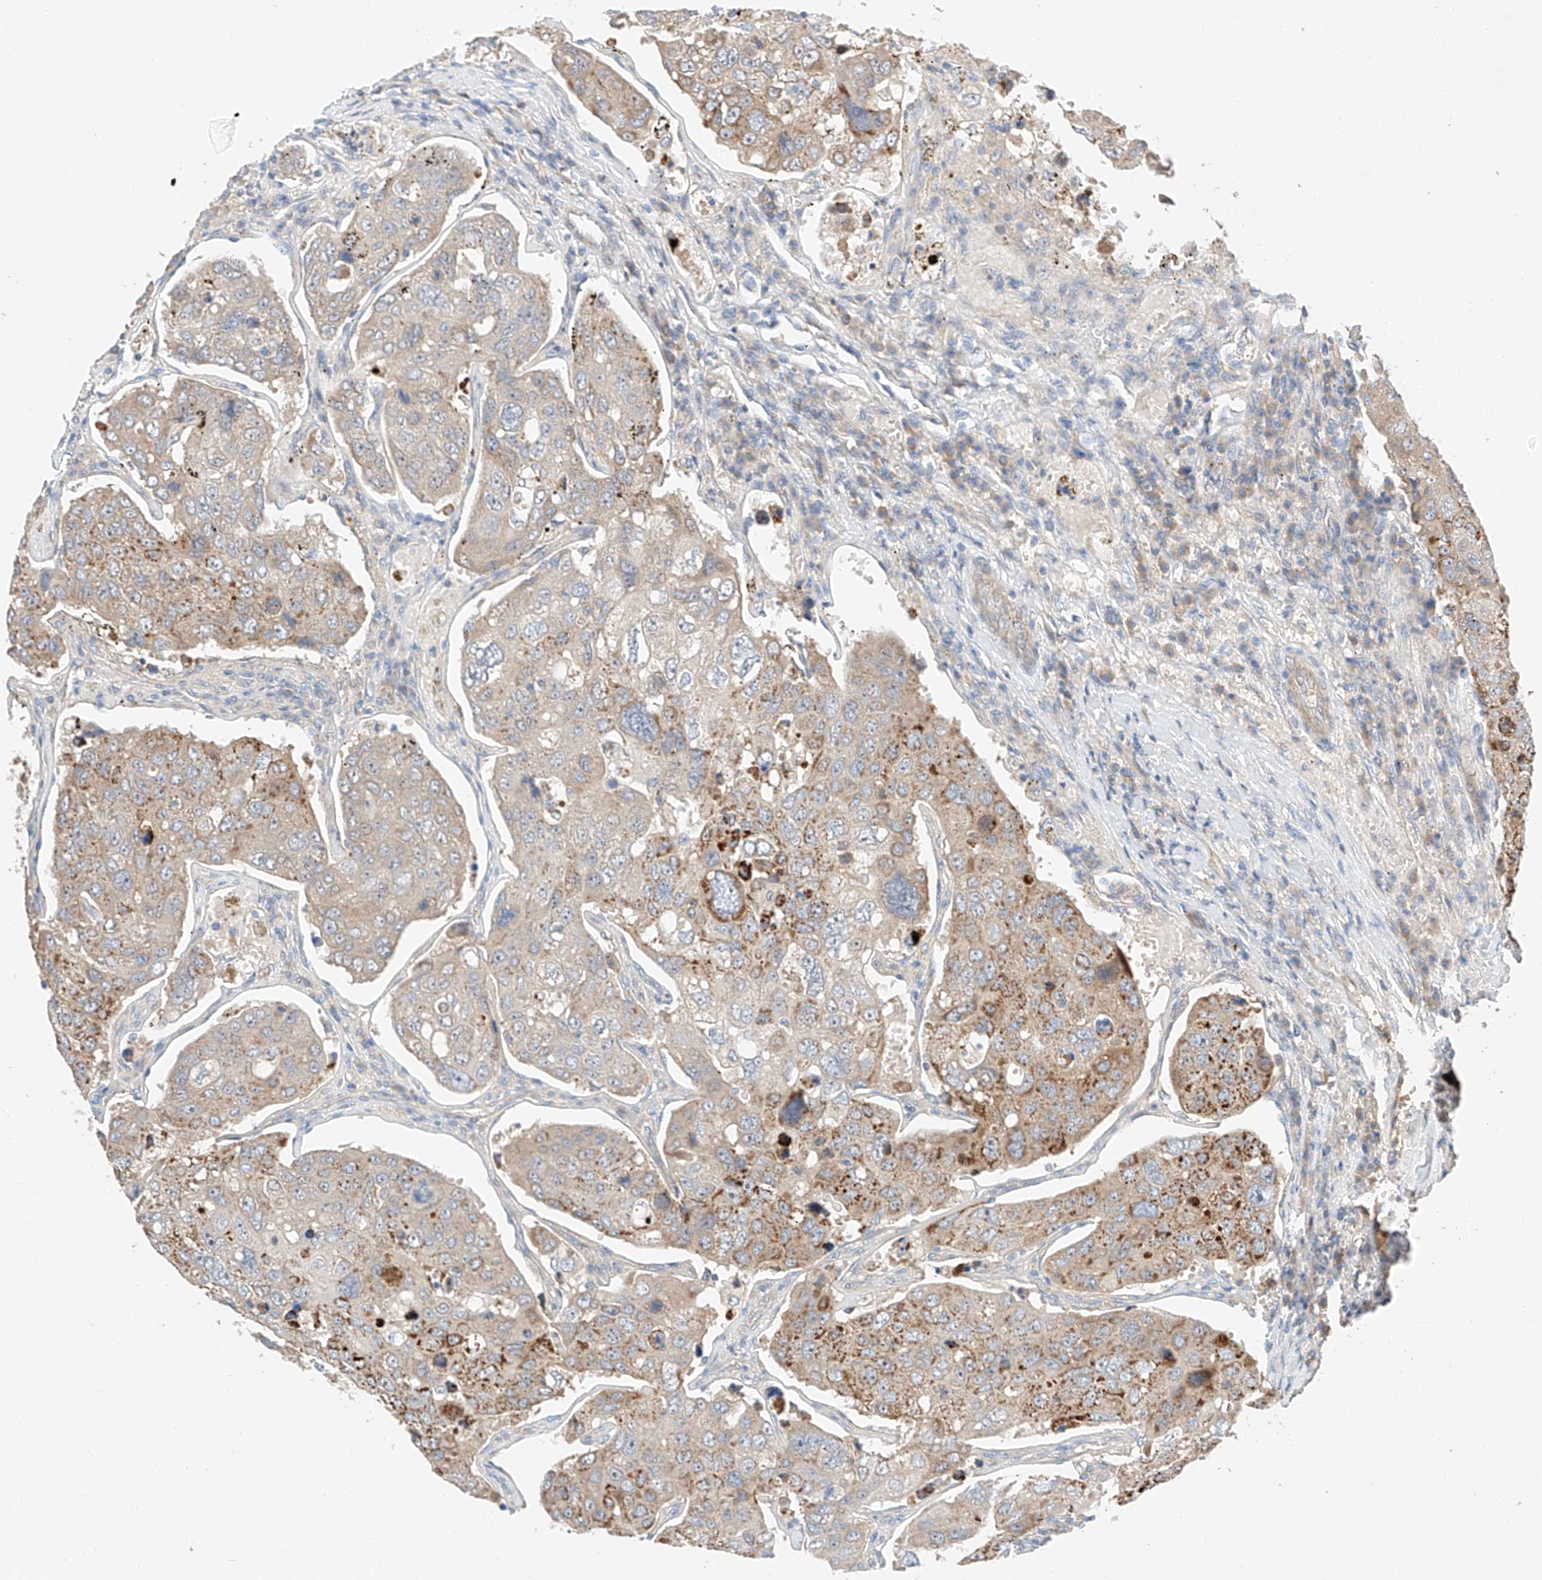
{"staining": {"intensity": "strong", "quantity": "<25%", "location": "cytoplasmic/membranous"}, "tissue": "urothelial cancer", "cell_type": "Tumor cells", "image_type": "cancer", "snomed": [{"axis": "morphology", "description": "Urothelial carcinoma, High grade"}, {"axis": "topography", "description": "Lymph node"}, {"axis": "topography", "description": "Urinary bladder"}], "caption": "This micrograph reveals urothelial cancer stained with immunohistochemistry (IHC) to label a protein in brown. The cytoplasmic/membranous of tumor cells show strong positivity for the protein. Nuclei are counter-stained blue.", "gene": "RUSC1", "patient": {"sex": "male", "age": 51}}